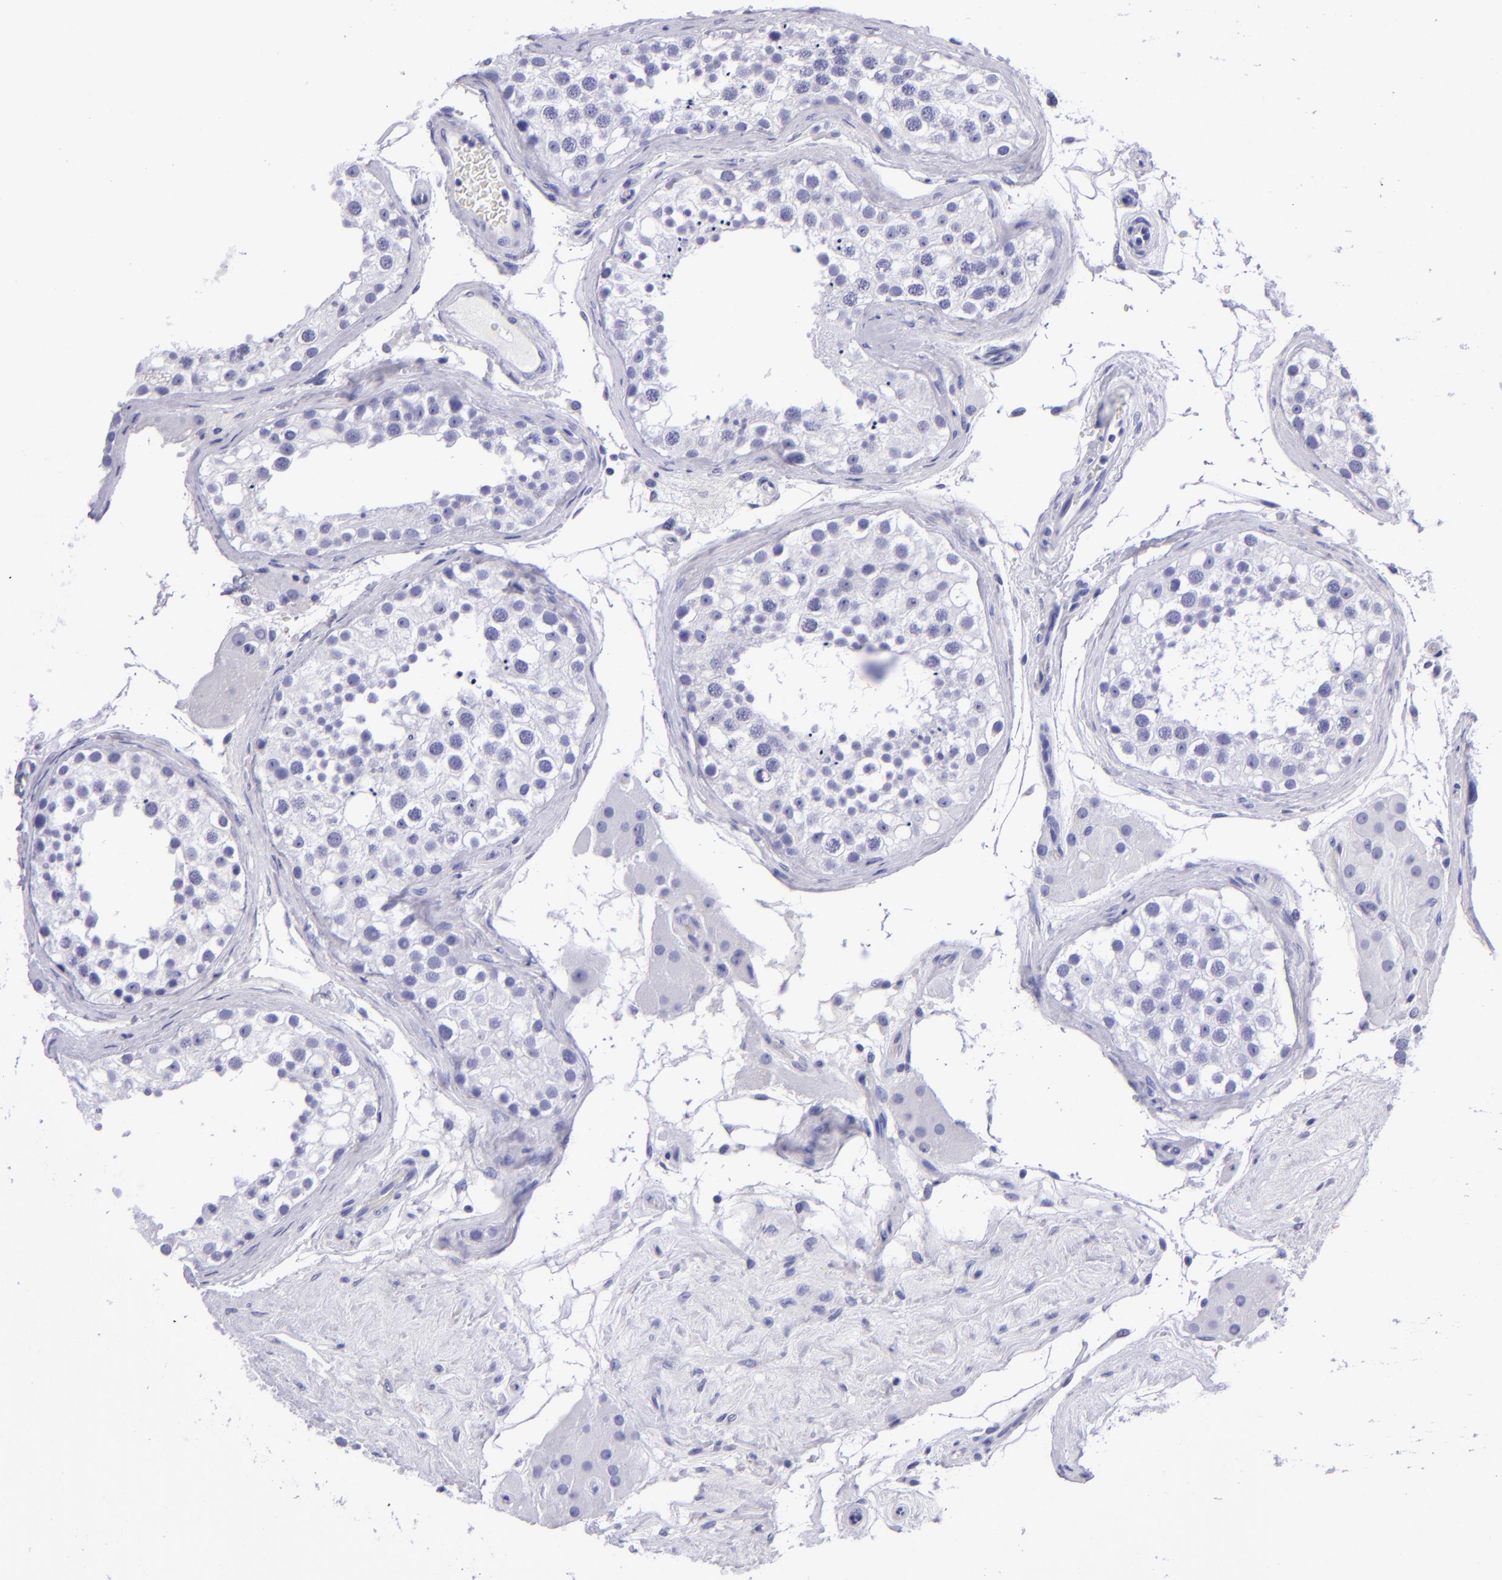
{"staining": {"intensity": "negative", "quantity": "none", "location": "none"}, "tissue": "testis", "cell_type": "Cells in seminiferous ducts", "image_type": "normal", "snomed": [{"axis": "morphology", "description": "Normal tissue, NOS"}, {"axis": "topography", "description": "Testis"}], "caption": "Cells in seminiferous ducts are negative for protein expression in benign human testis. The staining was performed using DAB (3,3'-diaminobenzidine) to visualize the protein expression in brown, while the nuclei were stained in blue with hematoxylin (Magnification: 20x).", "gene": "TYRP1", "patient": {"sex": "male", "age": 68}}